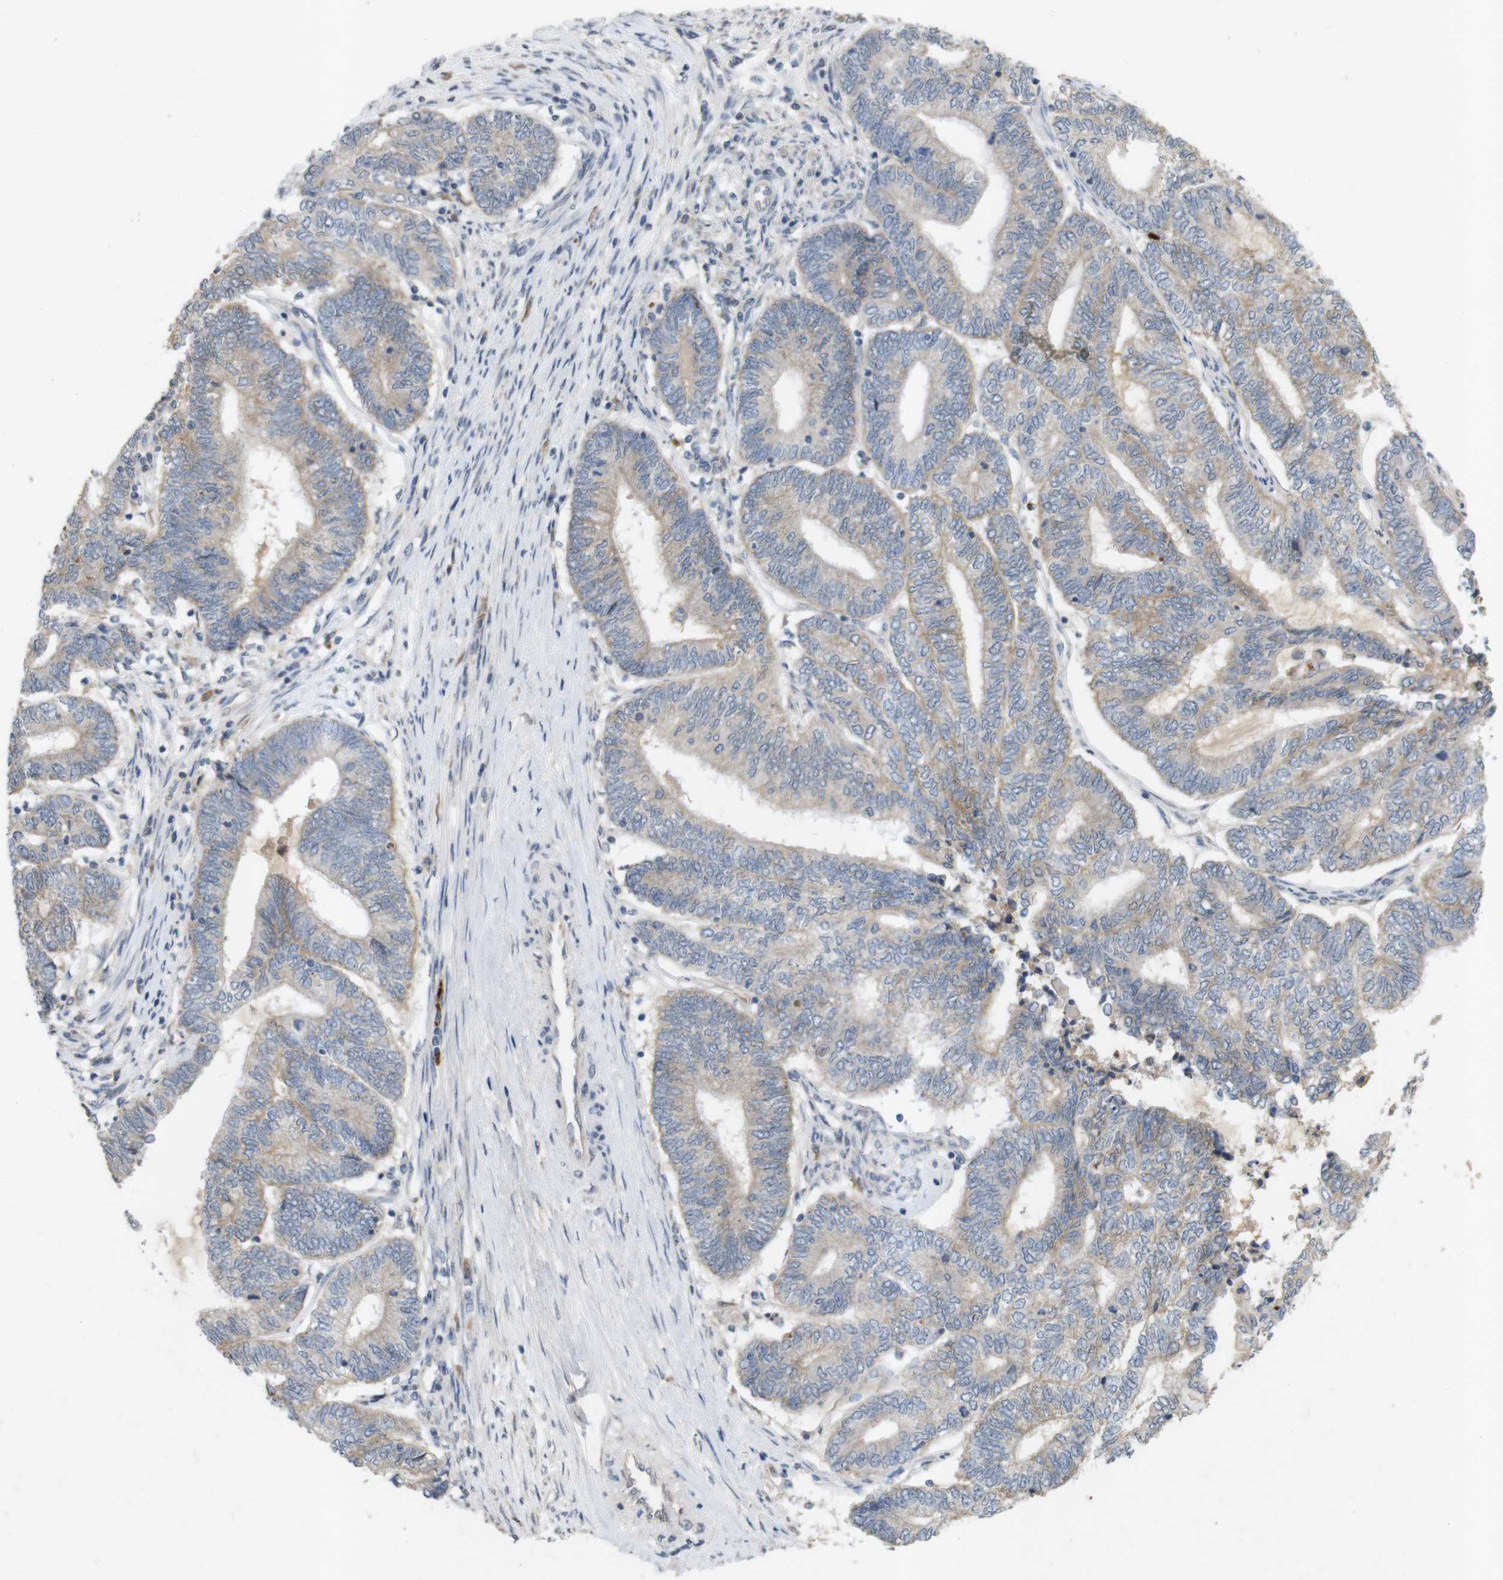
{"staining": {"intensity": "weak", "quantity": ">75%", "location": "cytoplasmic/membranous"}, "tissue": "endometrial cancer", "cell_type": "Tumor cells", "image_type": "cancer", "snomed": [{"axis": "morphology", "description": "Adenocarcinoma, NOS"}, {"axis": "topography", "description": "Uterus"}, {"axis": "topography", "description": "Endometrium"}], "caption": "Immunohistochemical staining of adenocarcinoma (endometrial) reveals low levels of weak cytoplasmic/membranous protein positivity in about >75% of tumor cells. (DAB (3,3'-diaminobenzidine) IHC, brown staining for protein, blue staining for nuclei).", "gene": "TSPAN14", "patient": {"sex": "female", "age": 70}}